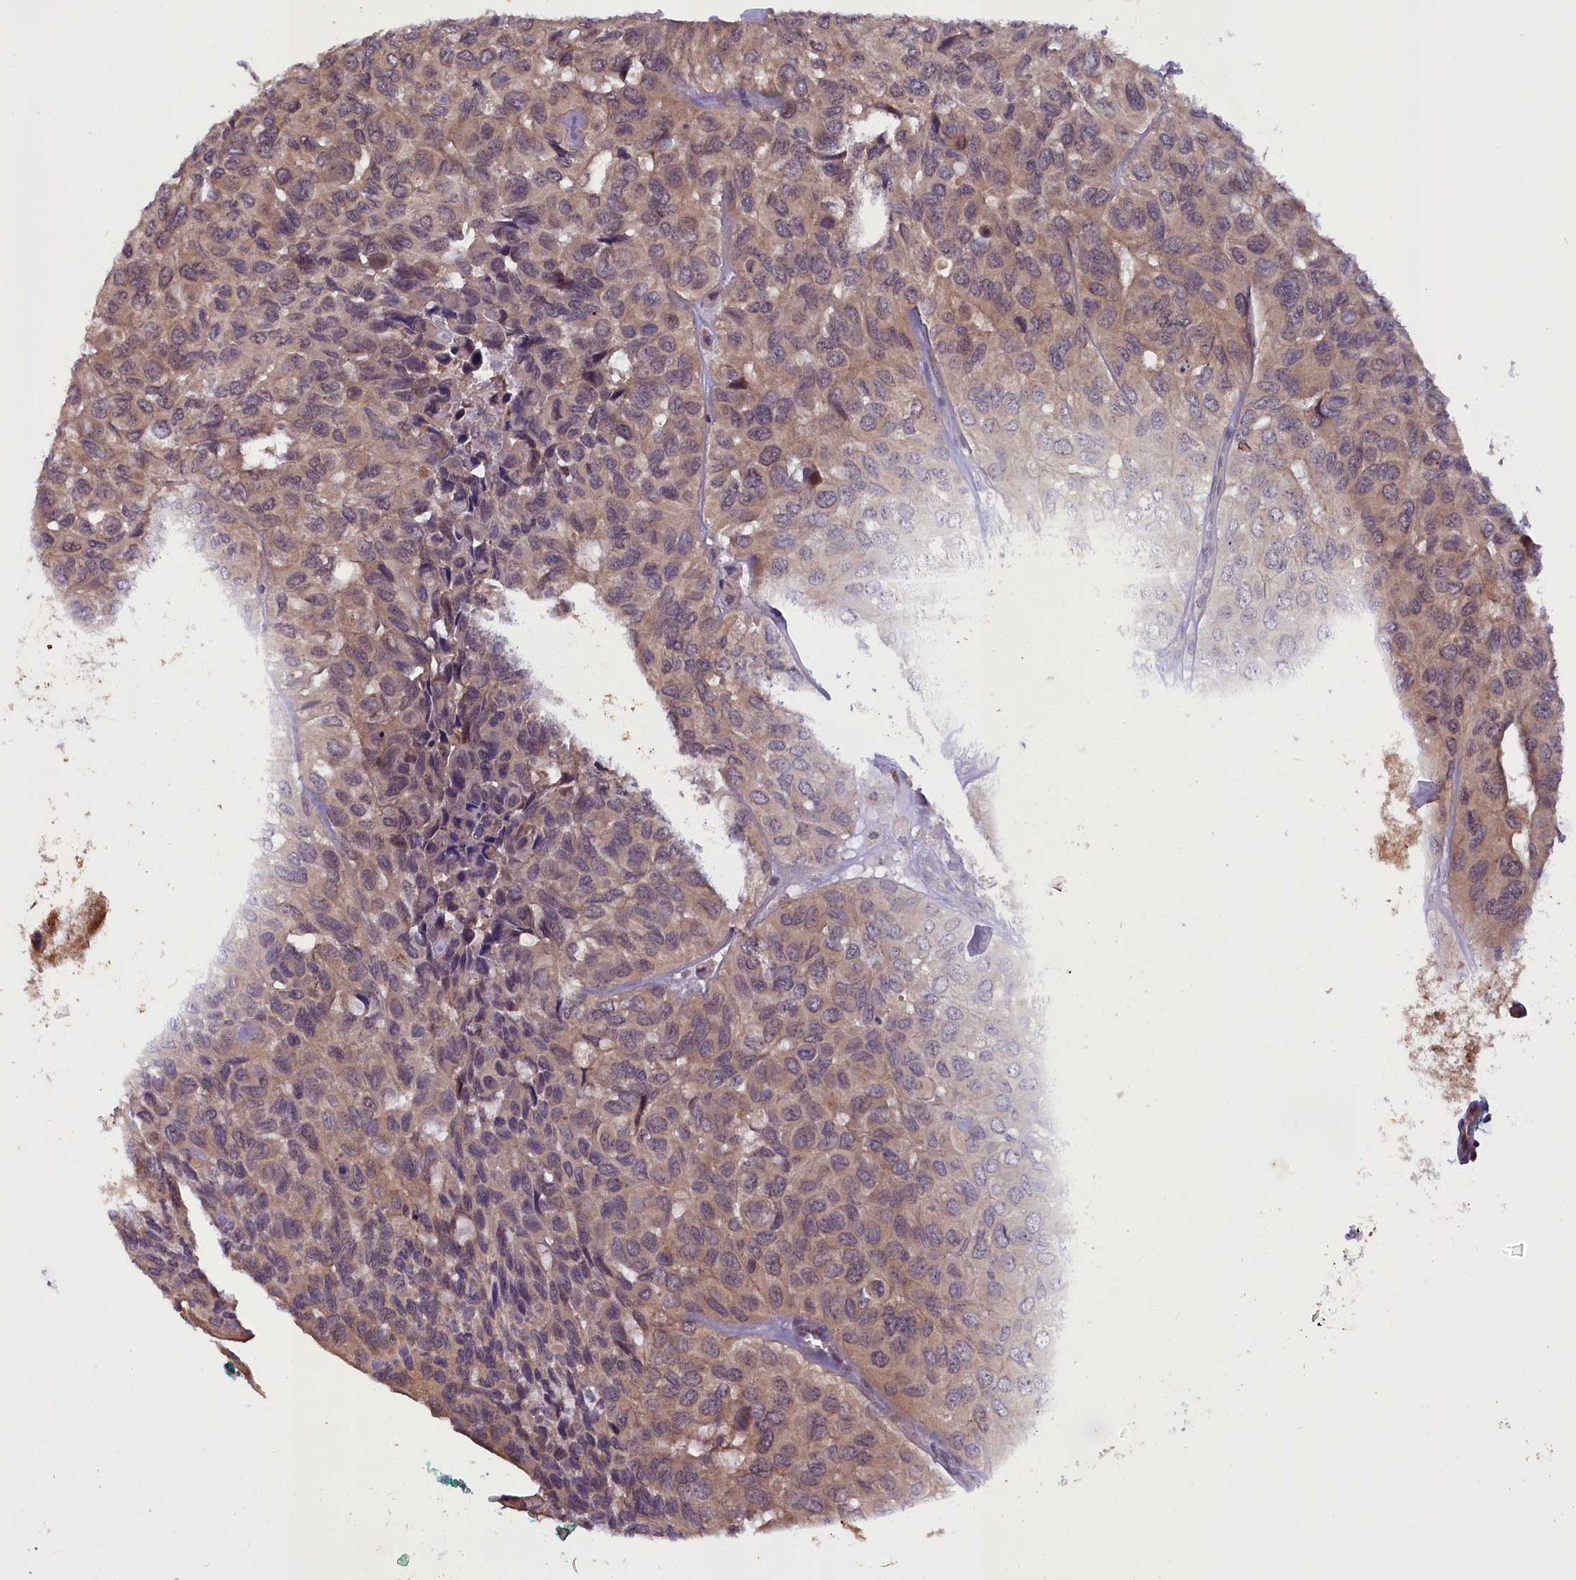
{"staining": {"intensity": "weak", "quantity": ">75%", "location": "cytoplasmic/membranous"}, "tissue": "head and neck cancer", "cell_type": "Tumor cells", "image_type": "cancer", "snomed": [{"axis": "morphology", "description": "Adenocarcinoma, NOS"}, {"axis": "topography", "description": "Salivary gland, NOS"}, {"axis": "topography", "description": "Head-Neck"}], "caption": "Approximately >75% of tumor cells in head and neck cancer (adenocarcinoma) exhibit weak cytoplasmic/membranous protein staining as visualized by brown immunohistochemical staining.", "gene": "CCDC9B", "patient": {"sex": "female", "age": 76}}